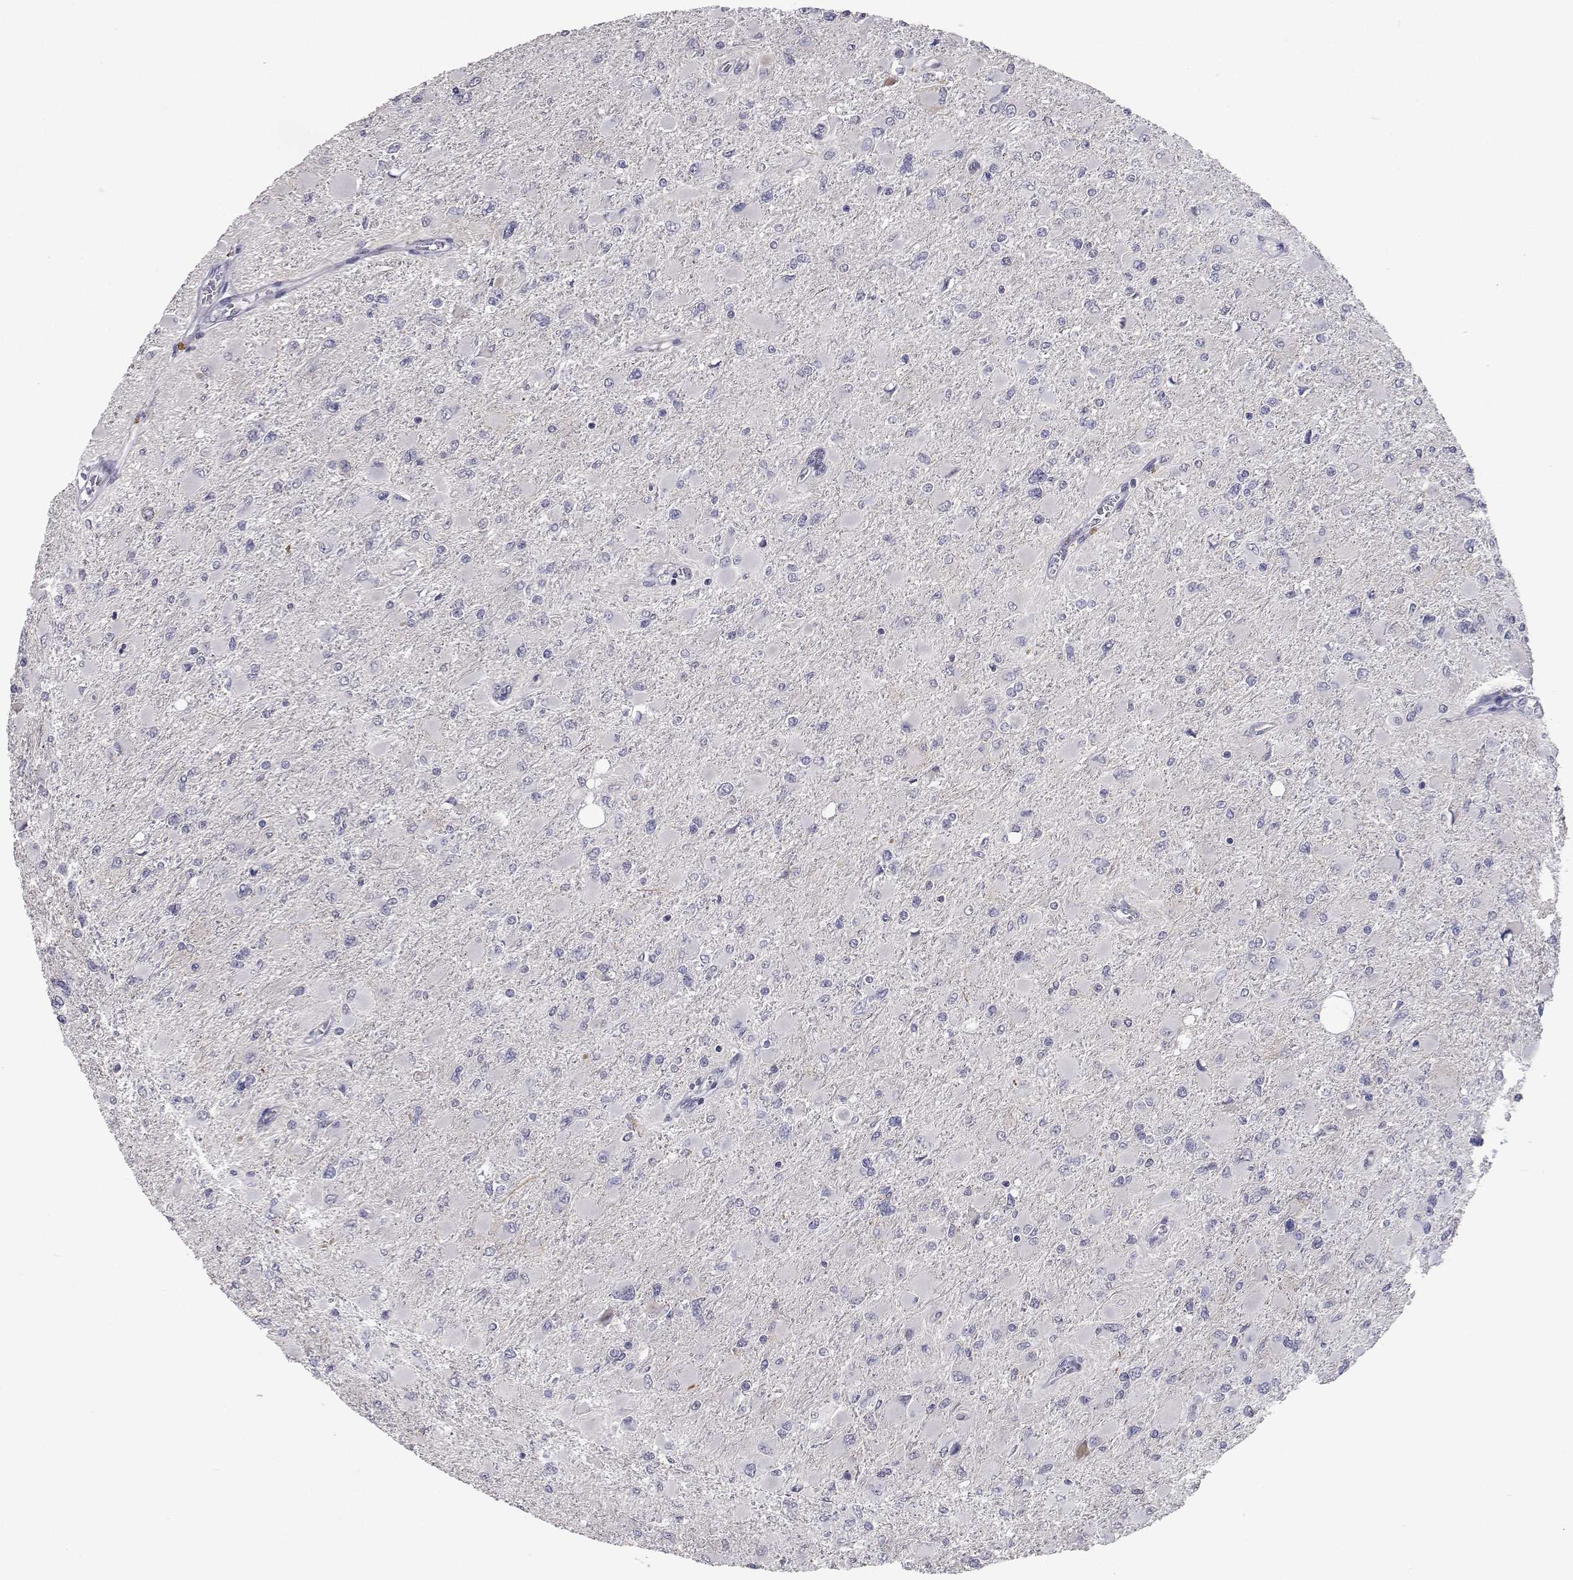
{"staining": {"intensity": "negative", "quantity": "none", "location": "none"}, "tissue": "glioma", "cell_type": "Tumor cells", "image_type": "cancer", "snomed": [{"axis": "morphology", "description": "Glioma, malignant, High grade"}, {"axis": "topography", "description": "Cerebral cortex"}], "caption": "A micrograph of human high-grade glioma (malignant) is negative for staining in tumor cells.", "gene": "RBPJL", "patient": {"sex": "female", "age": 36}}